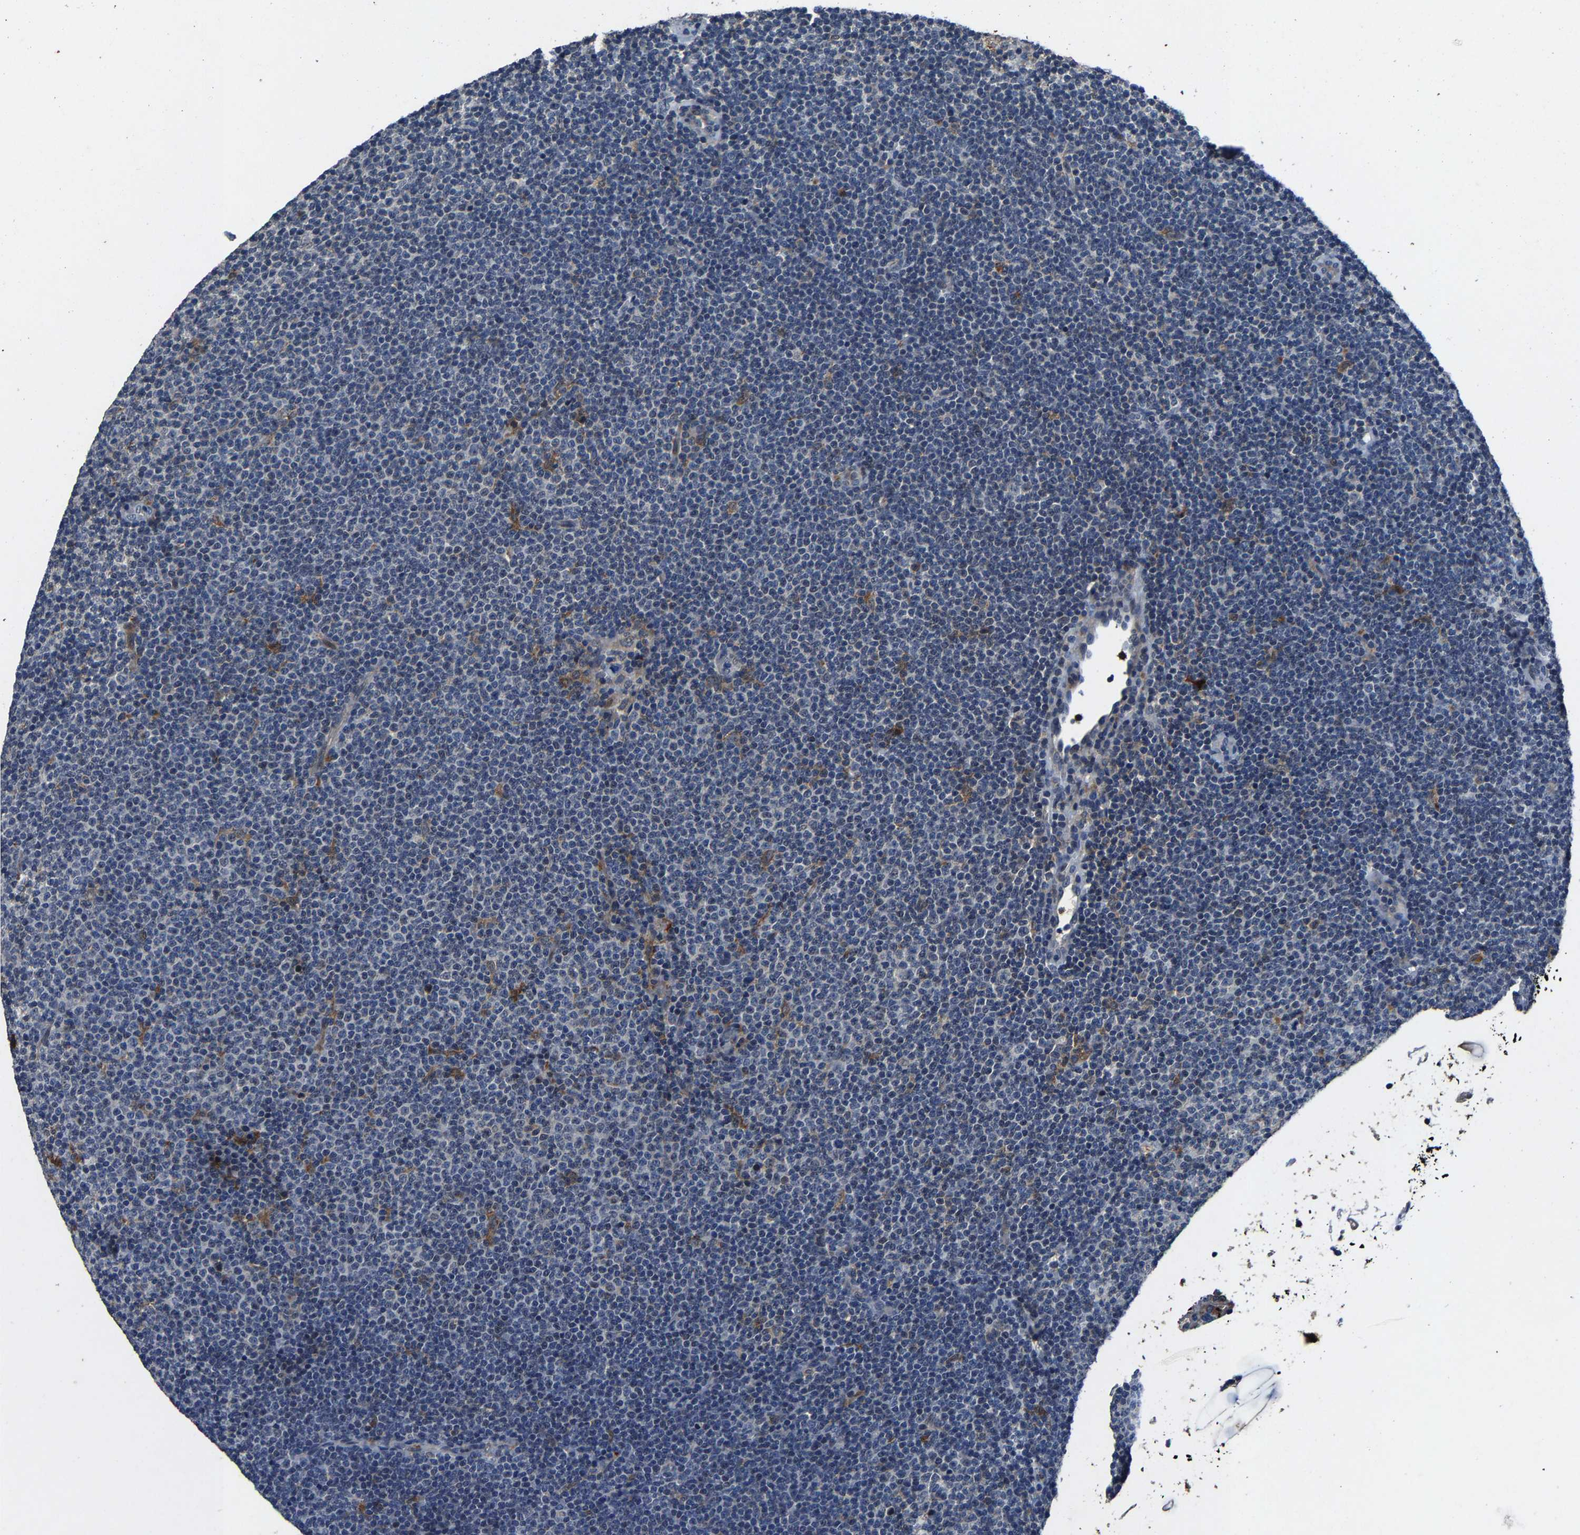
{"staining": {"intensity": "negative", "quantity": "none", "location": "none"}, "tissue": "lymphoma", "cell_type": "Tumor cells", "image_type": "cancer", "snomed": [{"axis": "morphology", "description": "Malignant lymphoma, non-Hodgkin's type, Low grade"}, {"axis": "topography", "description": "Lymph node"}], "caption": "Immunohistochemistry (IHC) histopathology image of neoplastic tissue: lymphoma stained with DAB (3,3'-diaminobenzidine) shows no significant protein staining in tumor cells.", "gene": "PCNX2", "patient": {"sex": "female", "age": 53}}